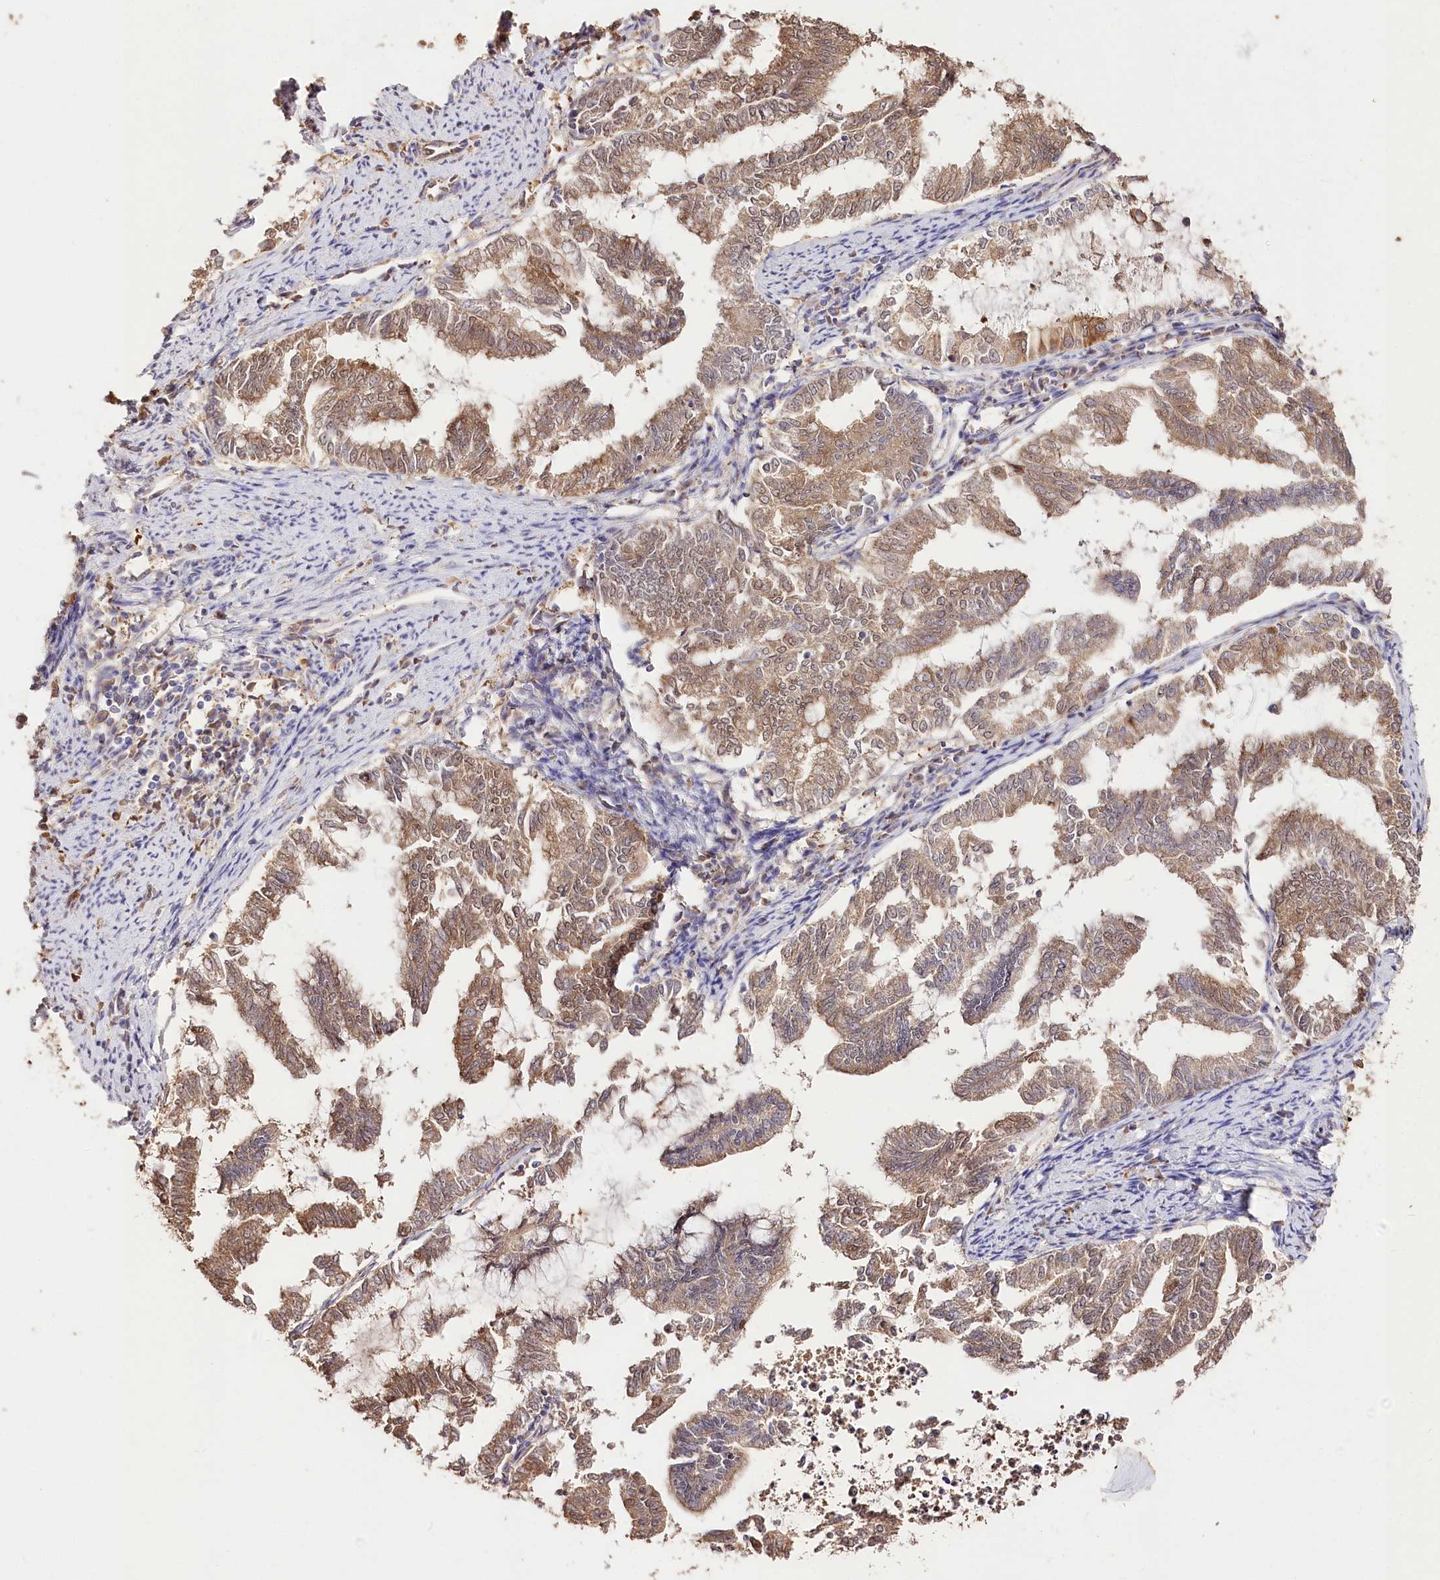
{"staining": {"intensity": "moderate", "quantity": ">75%", "location": "cytoplasmic/membranous"}, "tissue": "endometrial cancer", "cell_type": "Tumor cells", "image_type": "cancer", "snomed": [{"axis": "morphology", "description": "Adenocarcinoma, NOS"}, {"axis": "topography", "description": "Endometrium"}], "caption": "Approximately >75% of tumor cells in endometrial adenocarcinoma show moderate cytoplasmic/membranous protein positivity as visualized by brown immunohistochemical staining.", "gene": "R3HDM2", "patient": {"sex": "female", "age": 79}}